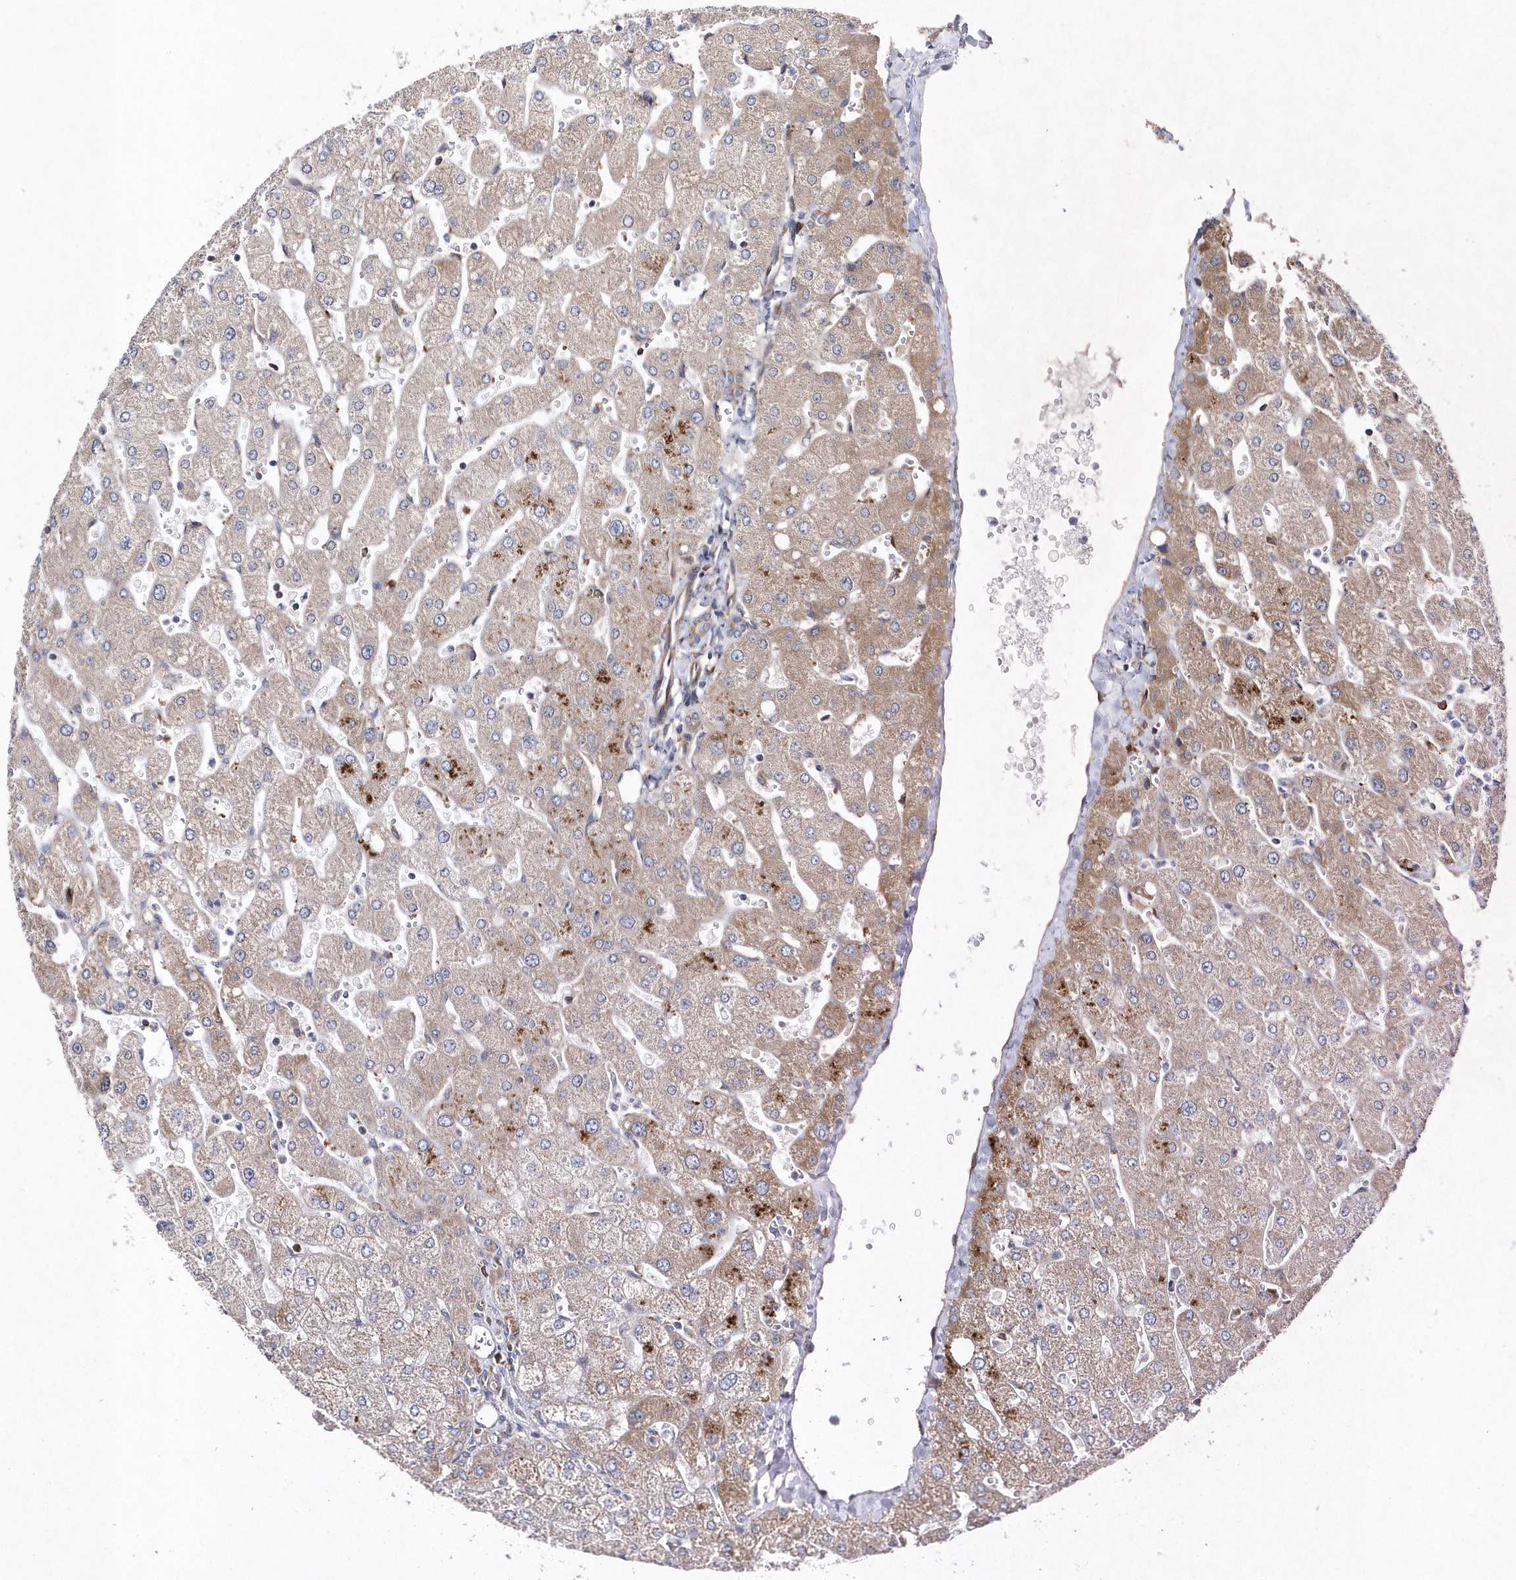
{"staining": {"intensity": "negative", "quantity": "none", "location": "none"}, "tissue": "liver", "cell_type": "Cholangiocytes", "image_type": "normal", "snomed": [{"axis": "morphology", "description": "Normal tissue, NOS"}, {"axis": "topography", "description": "Liver"}], "caption": "An IHC photomicrograph of normal liver is shown. There is no staining in cholangiocytes of liver. (Brightfield microscopy of DAB (3,3'-diaminobenzidine) immunohistochemistry at high magnification).", "gene": "JKAMP", "patient": {"sex": "male", "age": 55}}